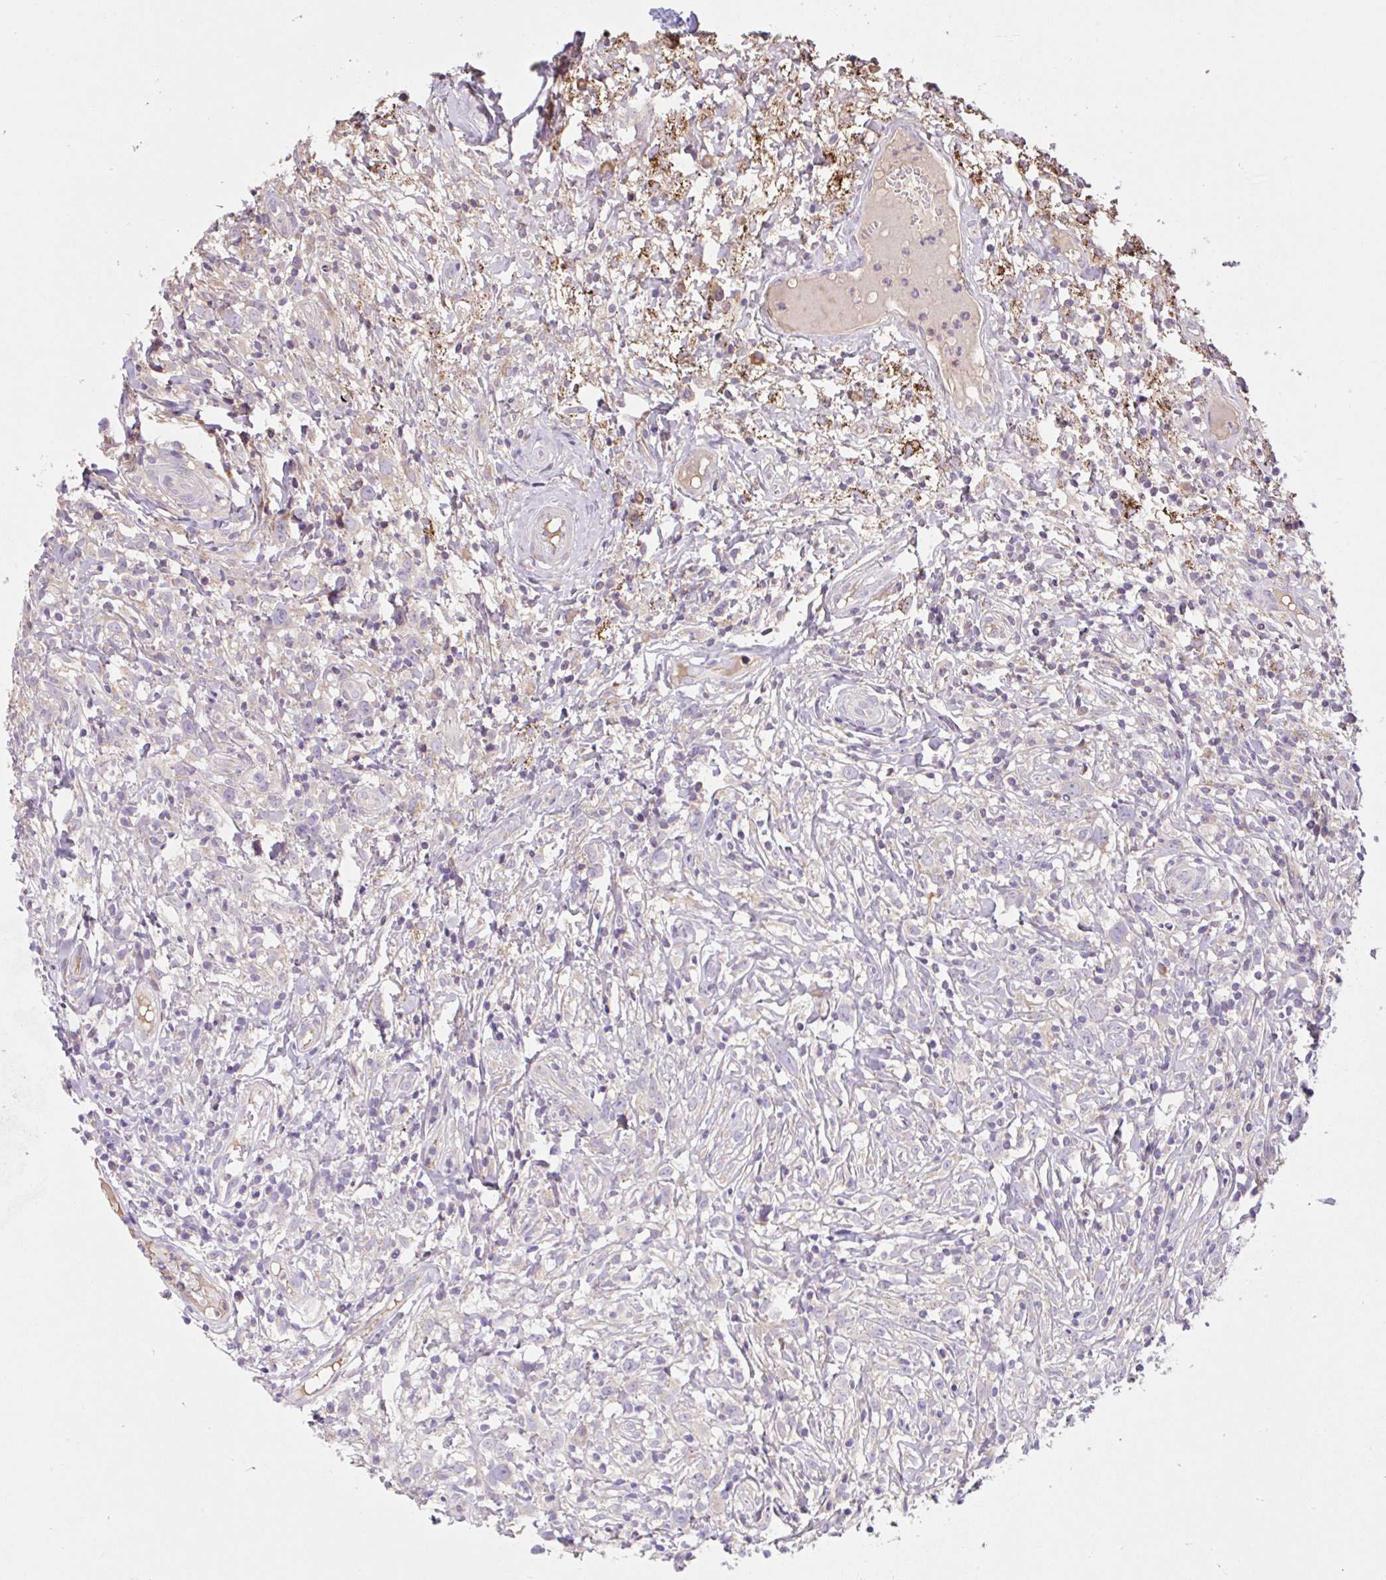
{"staining": {"intensity": "negative", "quantity": "none", "location": "none"}, "tissue": "lymphoma", "cell_type": "Tumor cells", "image_type": "cancer", "snomed": [{"axis": "morphology", "description": "Hodgkin's disease, NOS"}, {"axis": "topography", "description": "No Tissue"}], "caption": "DAB immunohistochemical staining of human Hodgkin's disease reveals no significant expression in tumor cells.", "gene": "RALBP1", "patient": {"sex": "female", "age": 21}}